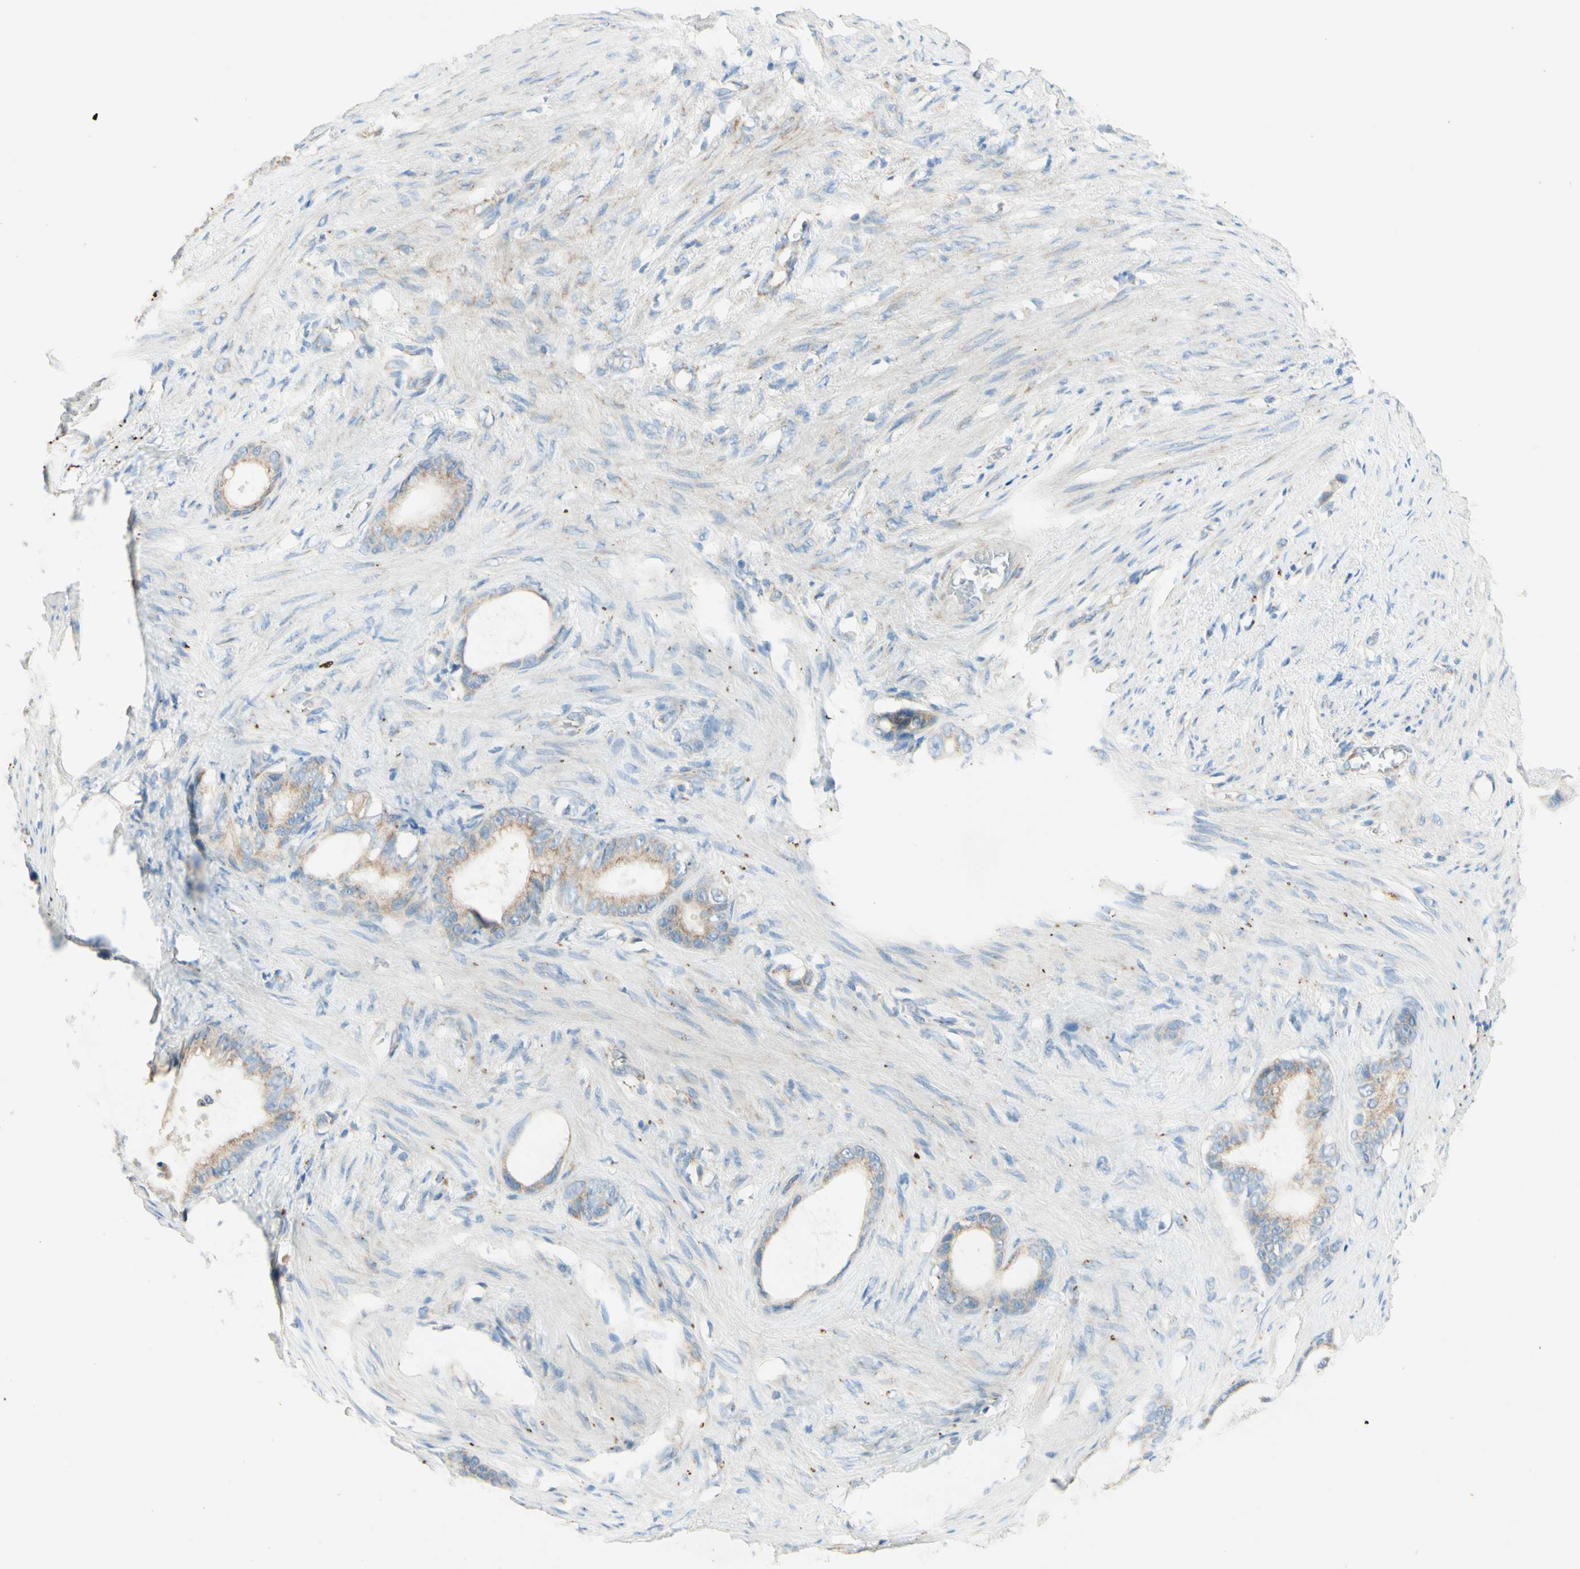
{"staining": {"intensity": "weak", "quantity": ">75%", "location": "cytoplasmic/membranous"}, "tissue": "stomach cancer", "cell_type": "Tumor cells", "image_type": "cancer", "snomed": [{"axis": "morphology", "description": "Adenocarcinoma, NOS"}, {"axis": "topography", "description": "Stomach"}], "caption": "A histopathology image showing weak cytoplasmic/membranous staining in approximately >75% of tumor cells in stomach cancer, as visualized by brown immunohistochemical staining.", "gene": "ARMC10", "patient": {"sex": "female", "age": 75}}